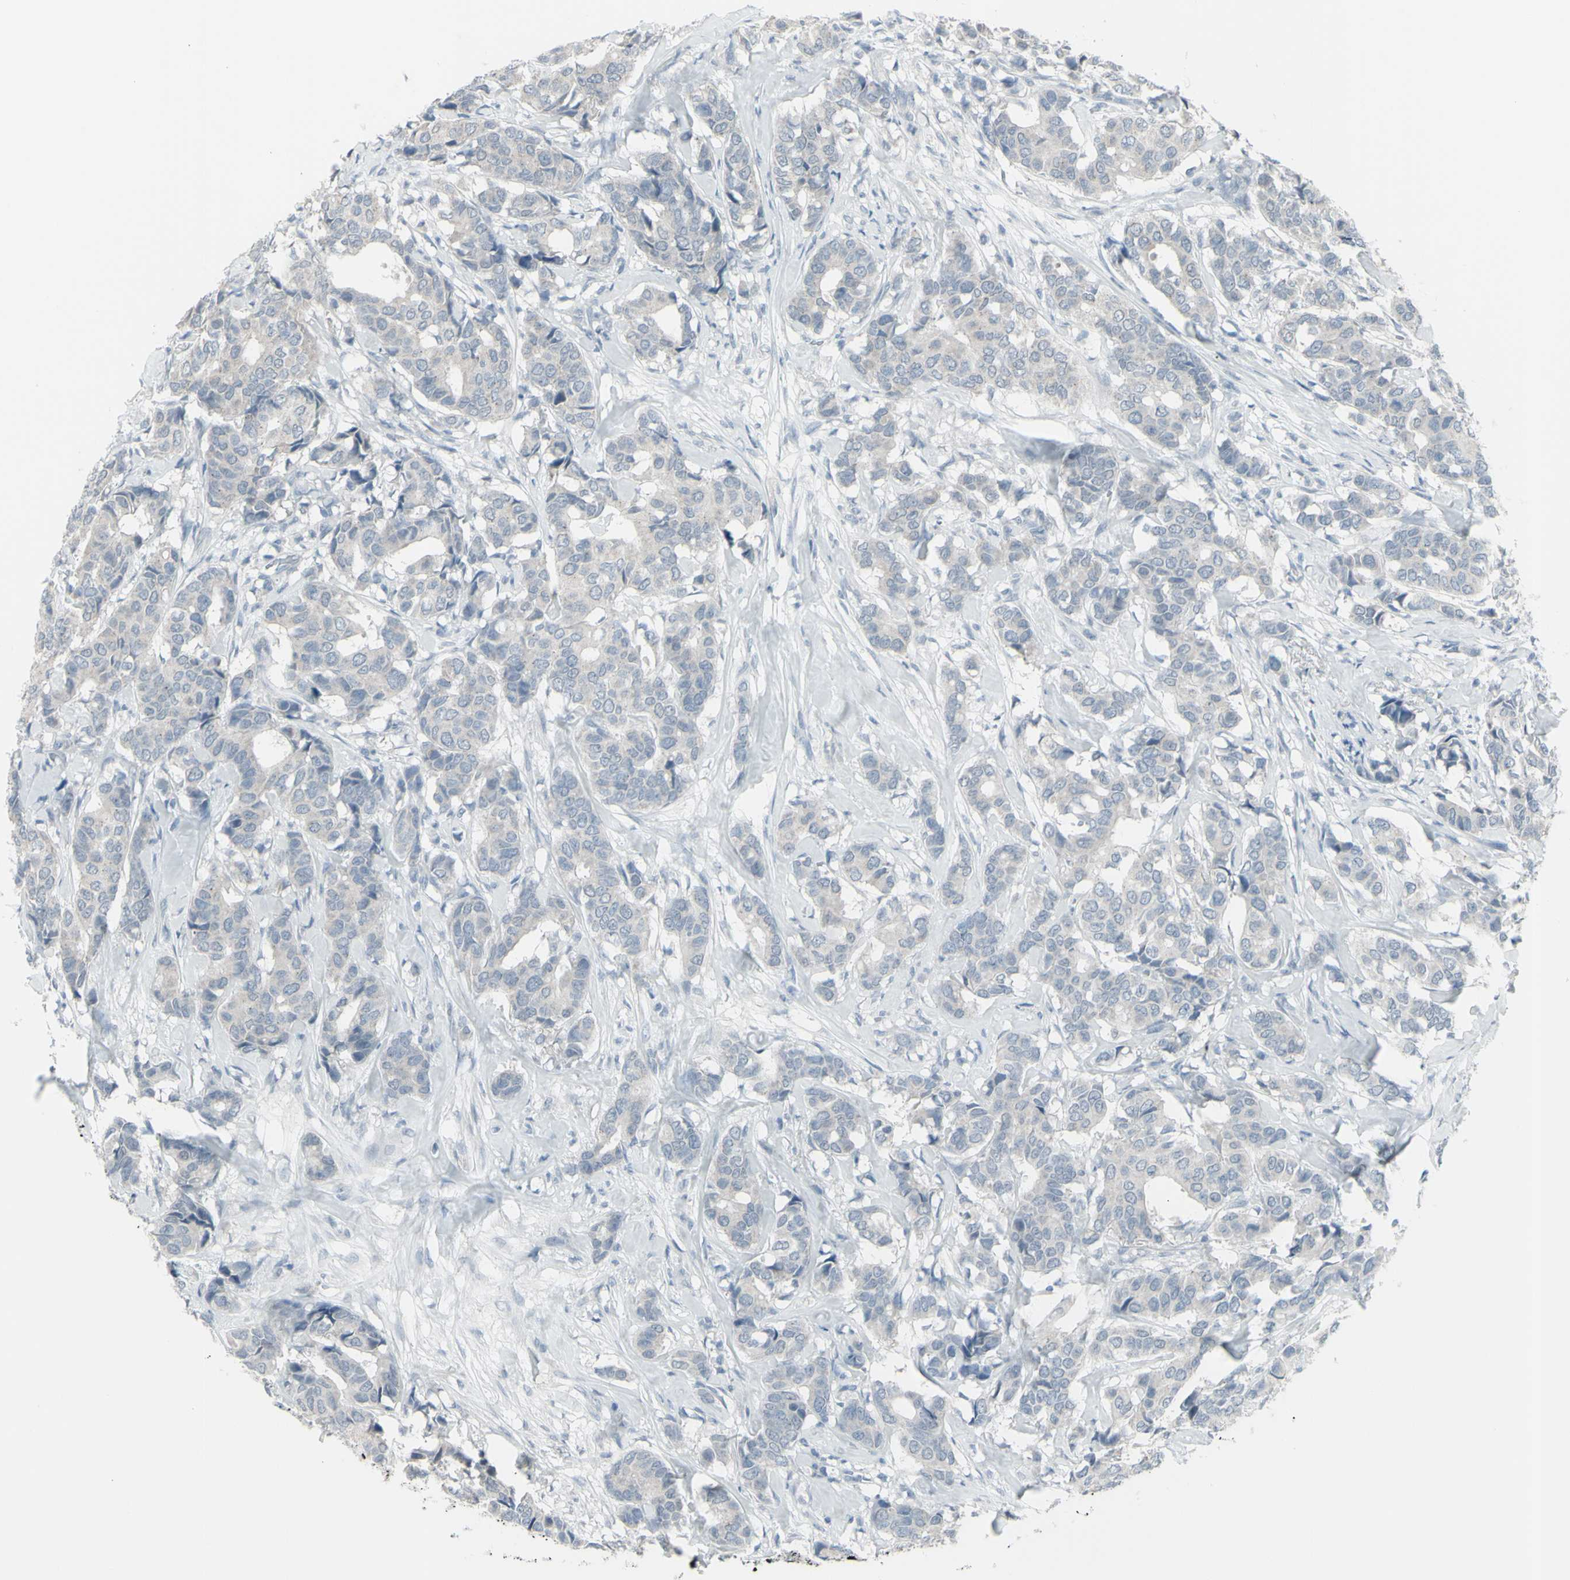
{"staining": {"intensity": "negative", "quantity": "none", "location": "none"}, "tissue": "breast cancer", "cell_type": "Tumor cells", "image_type": "cancer", "snomed": [{"axis": "morphology", "description": "Duct carcinoma"}, {"axis": "topography", "description": "Breast"}], "caption": "An IHC micrograph of breast invasive ductal carcinoma is shown. There is no staining in tumor cells of breast invasive ductal carcinoma.", "gene": "RAB3A", "patient": {"sex": "female", "age": 87}}